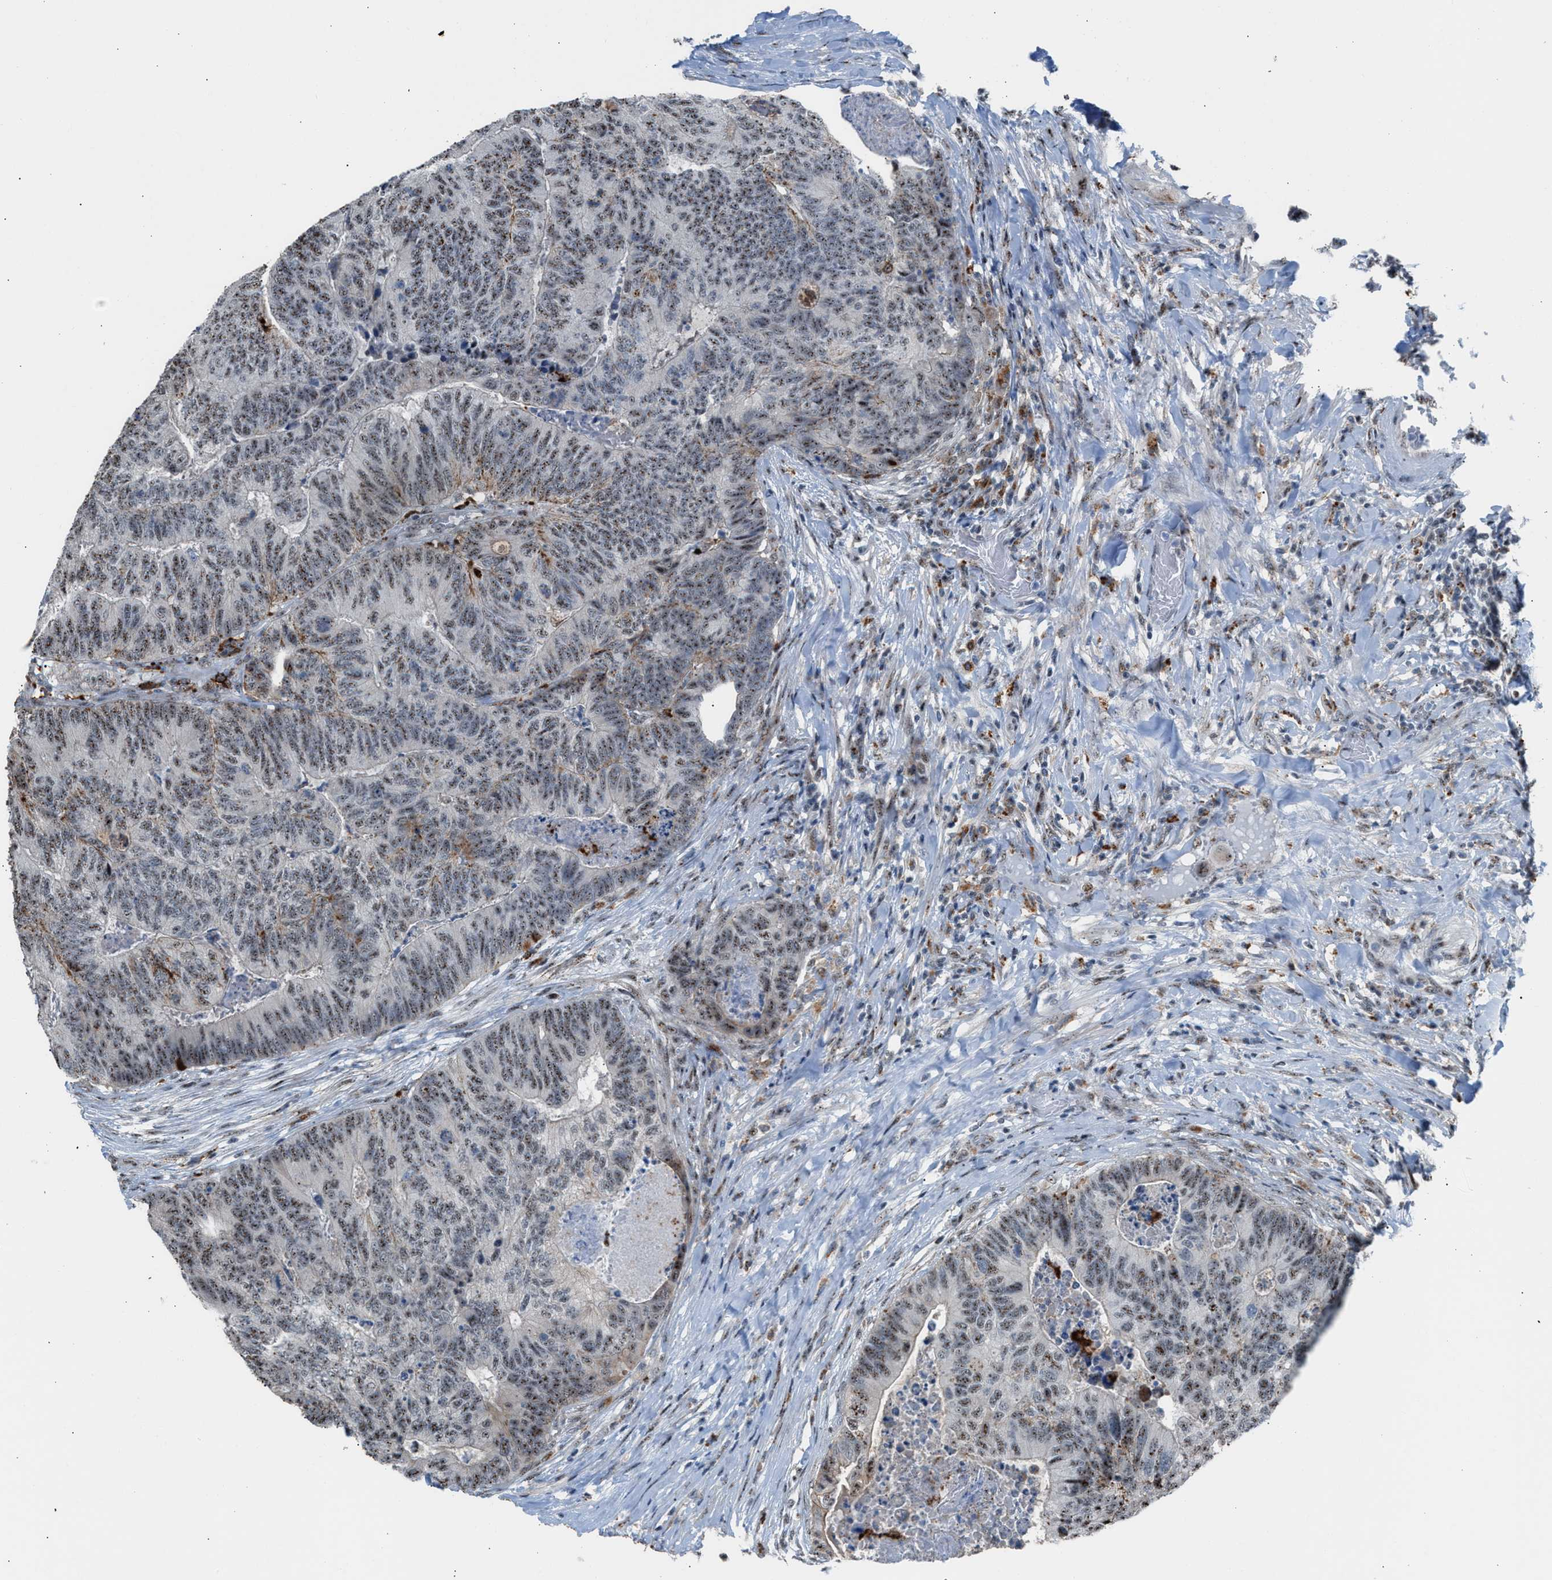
{"staining": {"intensity": "weak", "quantity": ">75%", "location": "nuclear"}, "tissue": "colorectal cancer", "cell_type": "Tumor cells", "image_type": "cancer", "snomed": [{"axis": "morphology", "description": "Adenocarcinoma, NOS"}, {"axis": "topography", "description": "Colon"}], "caption": "DAB (3,3'-diaminobenzidine) immunohistochemical staining of human adenocarcinoma (colorectal) shows weak nuclear protein staining in about >75% of tumor cells.", "gene": "CENPP", "patient": {"sex": "female", "age": 67}}